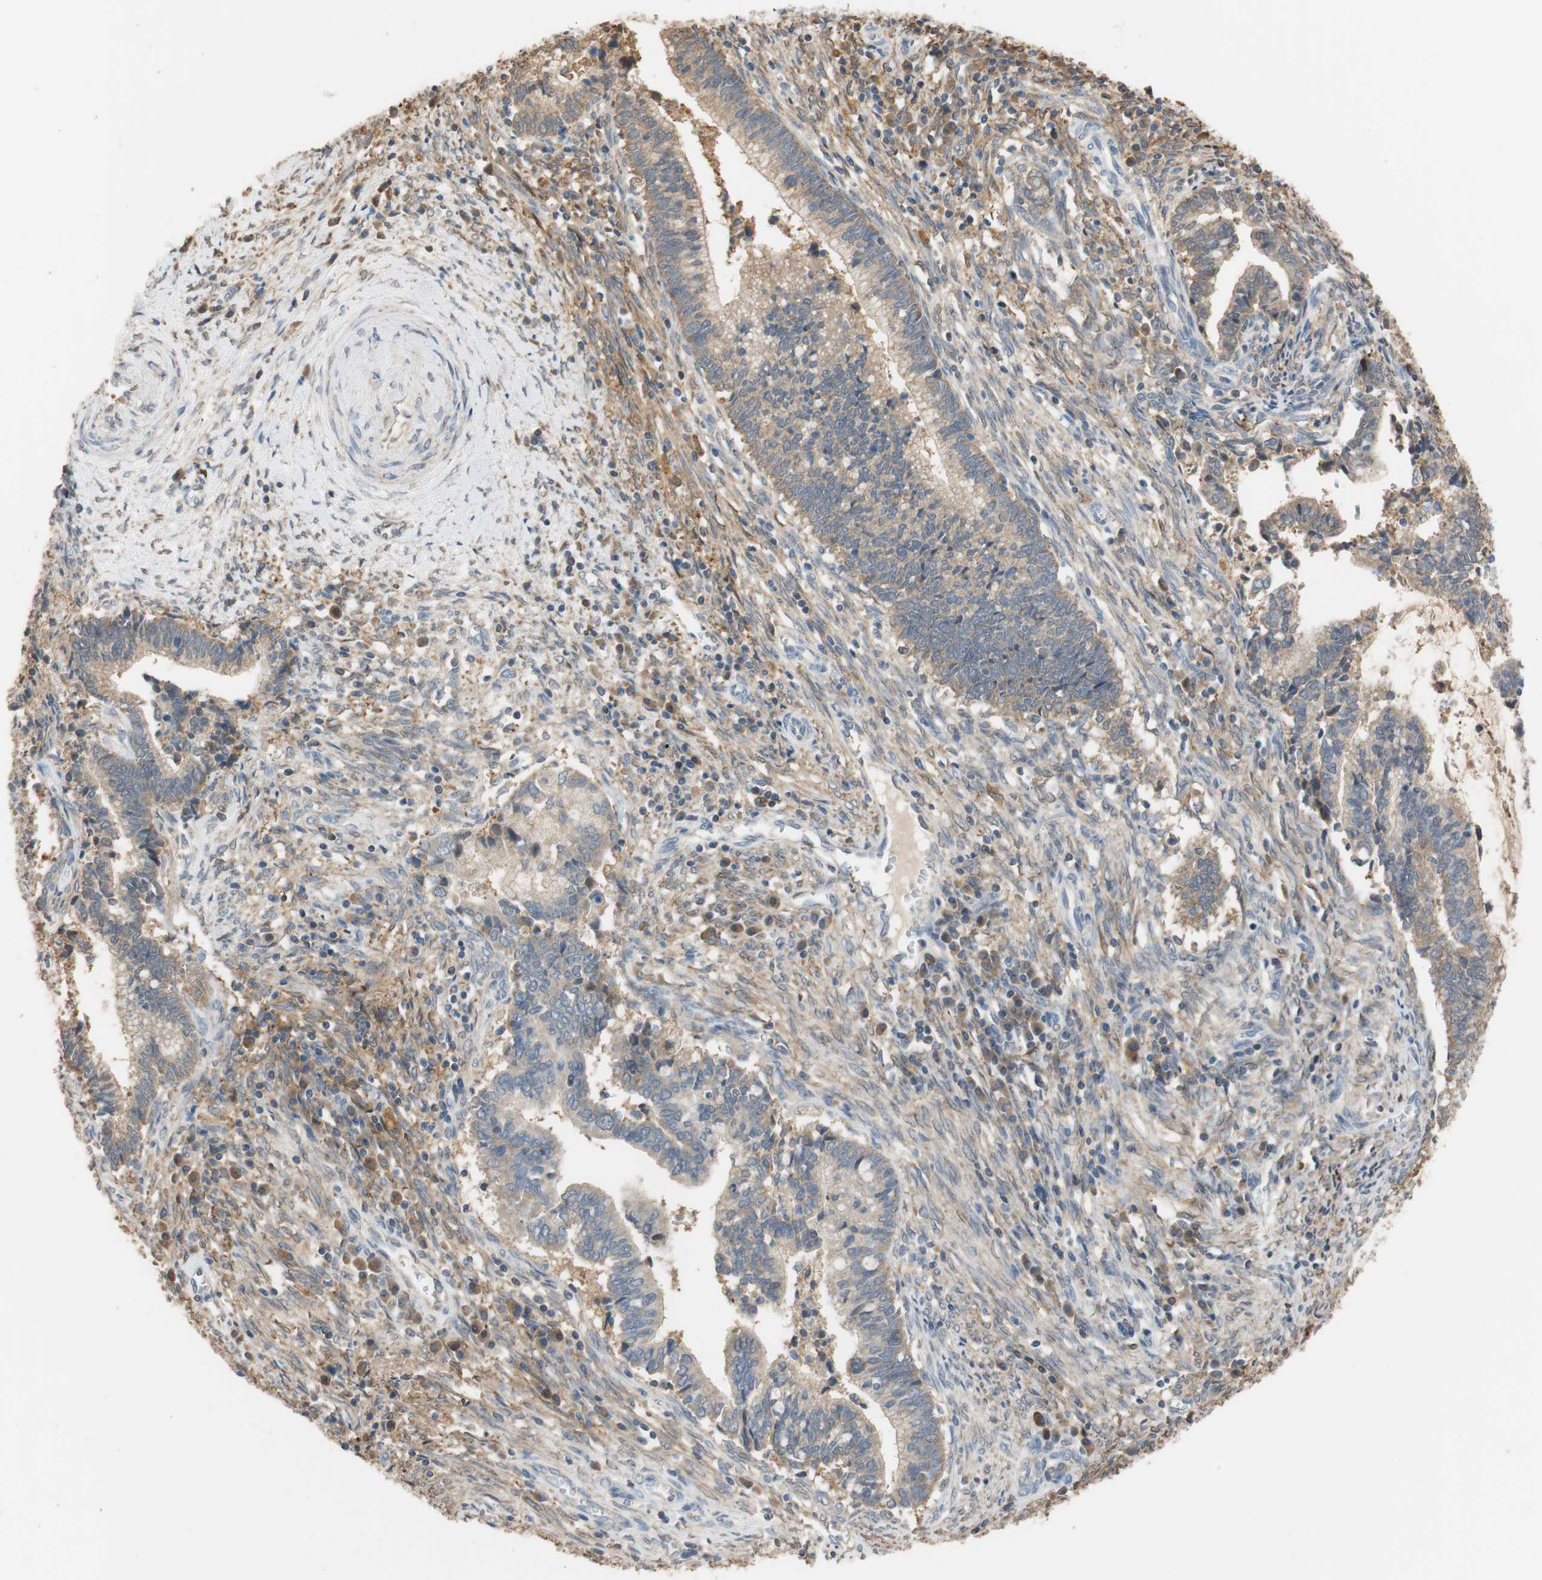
{"staining": {"intensity": "moderate", "quantity": ">75%", "location": "cytoplasmic/membranous"}, "tissue": "cervical cancer", "cell_type": "Tumor cells", "image_type": "cancer", "snomed": [{"axis": "morphology", "description": "Adenocarcinoma, NOS"}, {"axis": "topography", "description": "Cervix"}], "caption": "Cervical cancer was stained to show a protein in brown. There is medium levels of moderate cytoplasmic/membranous expression in about >75% of tumor cells.", "gene": "ALDH1A2", "patient": {"sex": "female", "age": 44}}